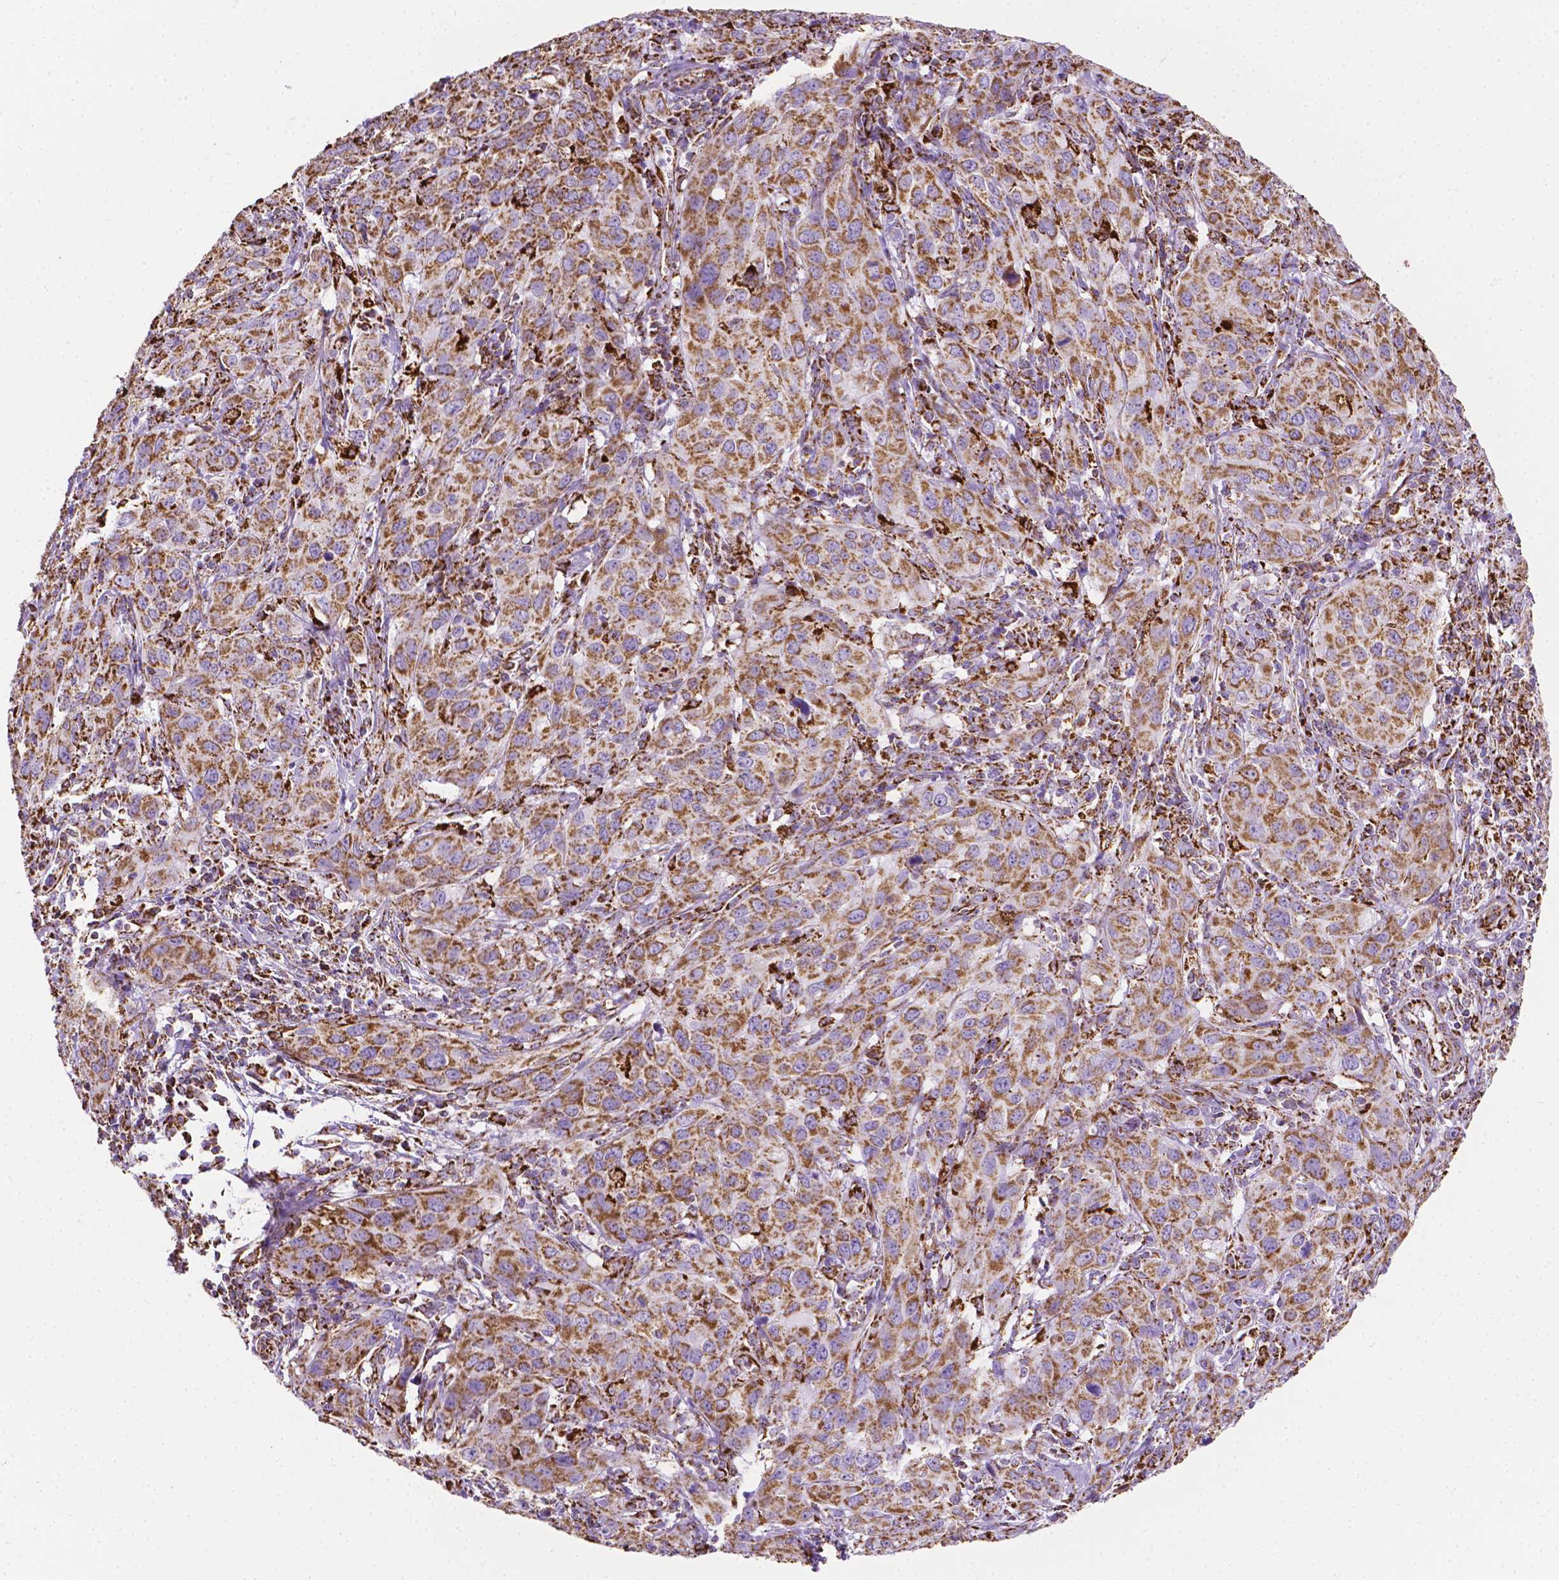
{"staining": {"intensity": "strong", "quantity": ">75%", "location": "cytoplasmic/membranous"}, "tissue": "cervical cancer", "cell_type": "Tumor cells", "image_type": "cancer", "snomed": [{"axis": "morphology", "description": "Normal tissue, NOS"}, {"axis": "morphology", "description": "Squamous cell carcinoma, NOS"}, {"axis": "topography", "description": "Cervix"}], "caption": "Tumor cells show high levels of strong cytoplasmic/membranous staining in approximately >75% of cells in cervical cancer (squamous cell carcinoma).", "gene": "RMDN3", "patient": {"sex": "female", "age": 51}}